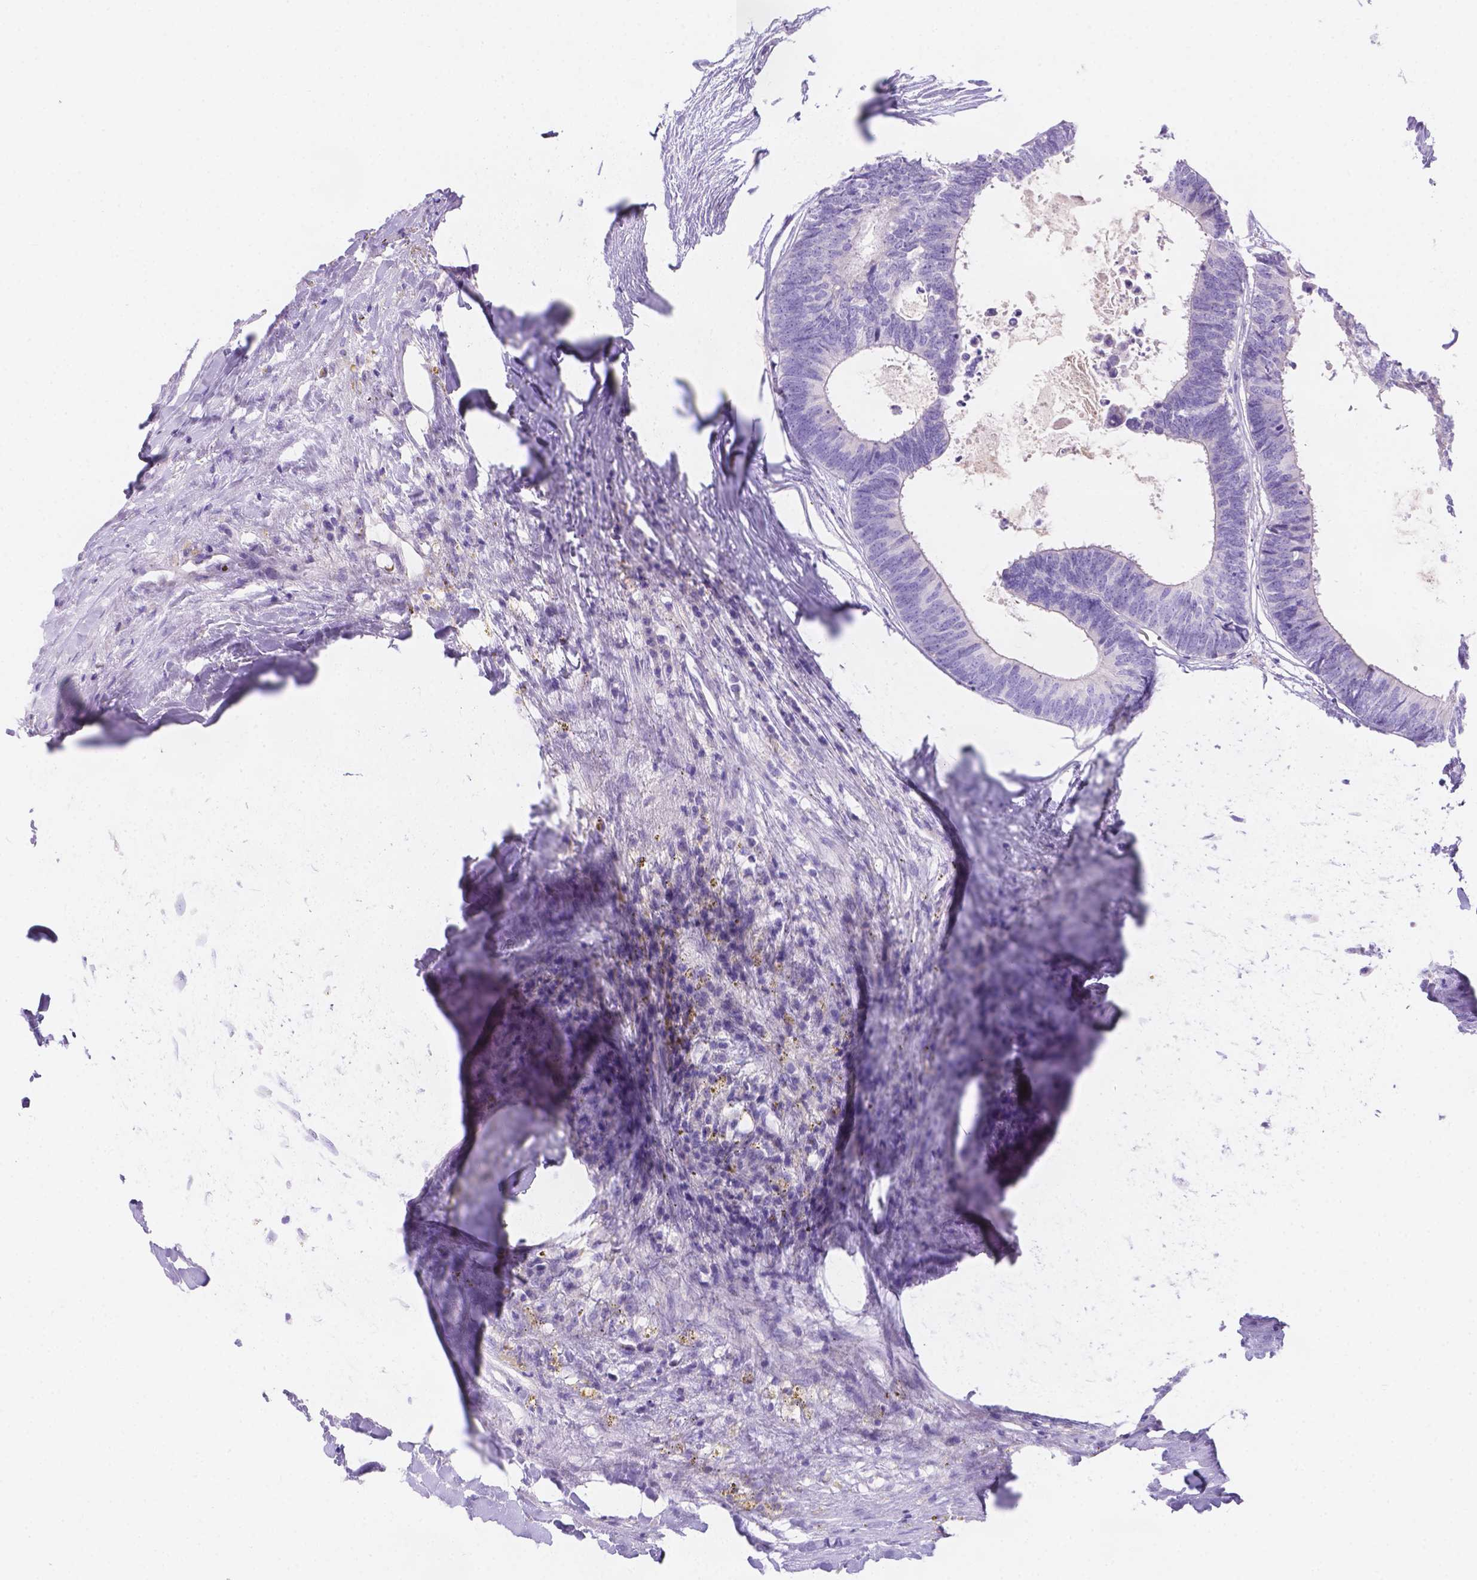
{"staining": {"intensity": "negative", "quantity": "none", "location": "none"}, "tissue": "colorectal cancer", "cell_type": "Tumor cells", "image_type": "cancer", "snomed": [{"axis": "morphology", "description": "Adenocarcinoma, NOS"}, {"axis": "topography", "description": "Colon"}, {"axis": "topography", "description": "Rectum"}], "caption": "This is an IHC photomicrograph of colorectal cancer. There is no expression in tumor cells.", "gene": "MLN", "patient": {"sex": "male", "age": 57}}